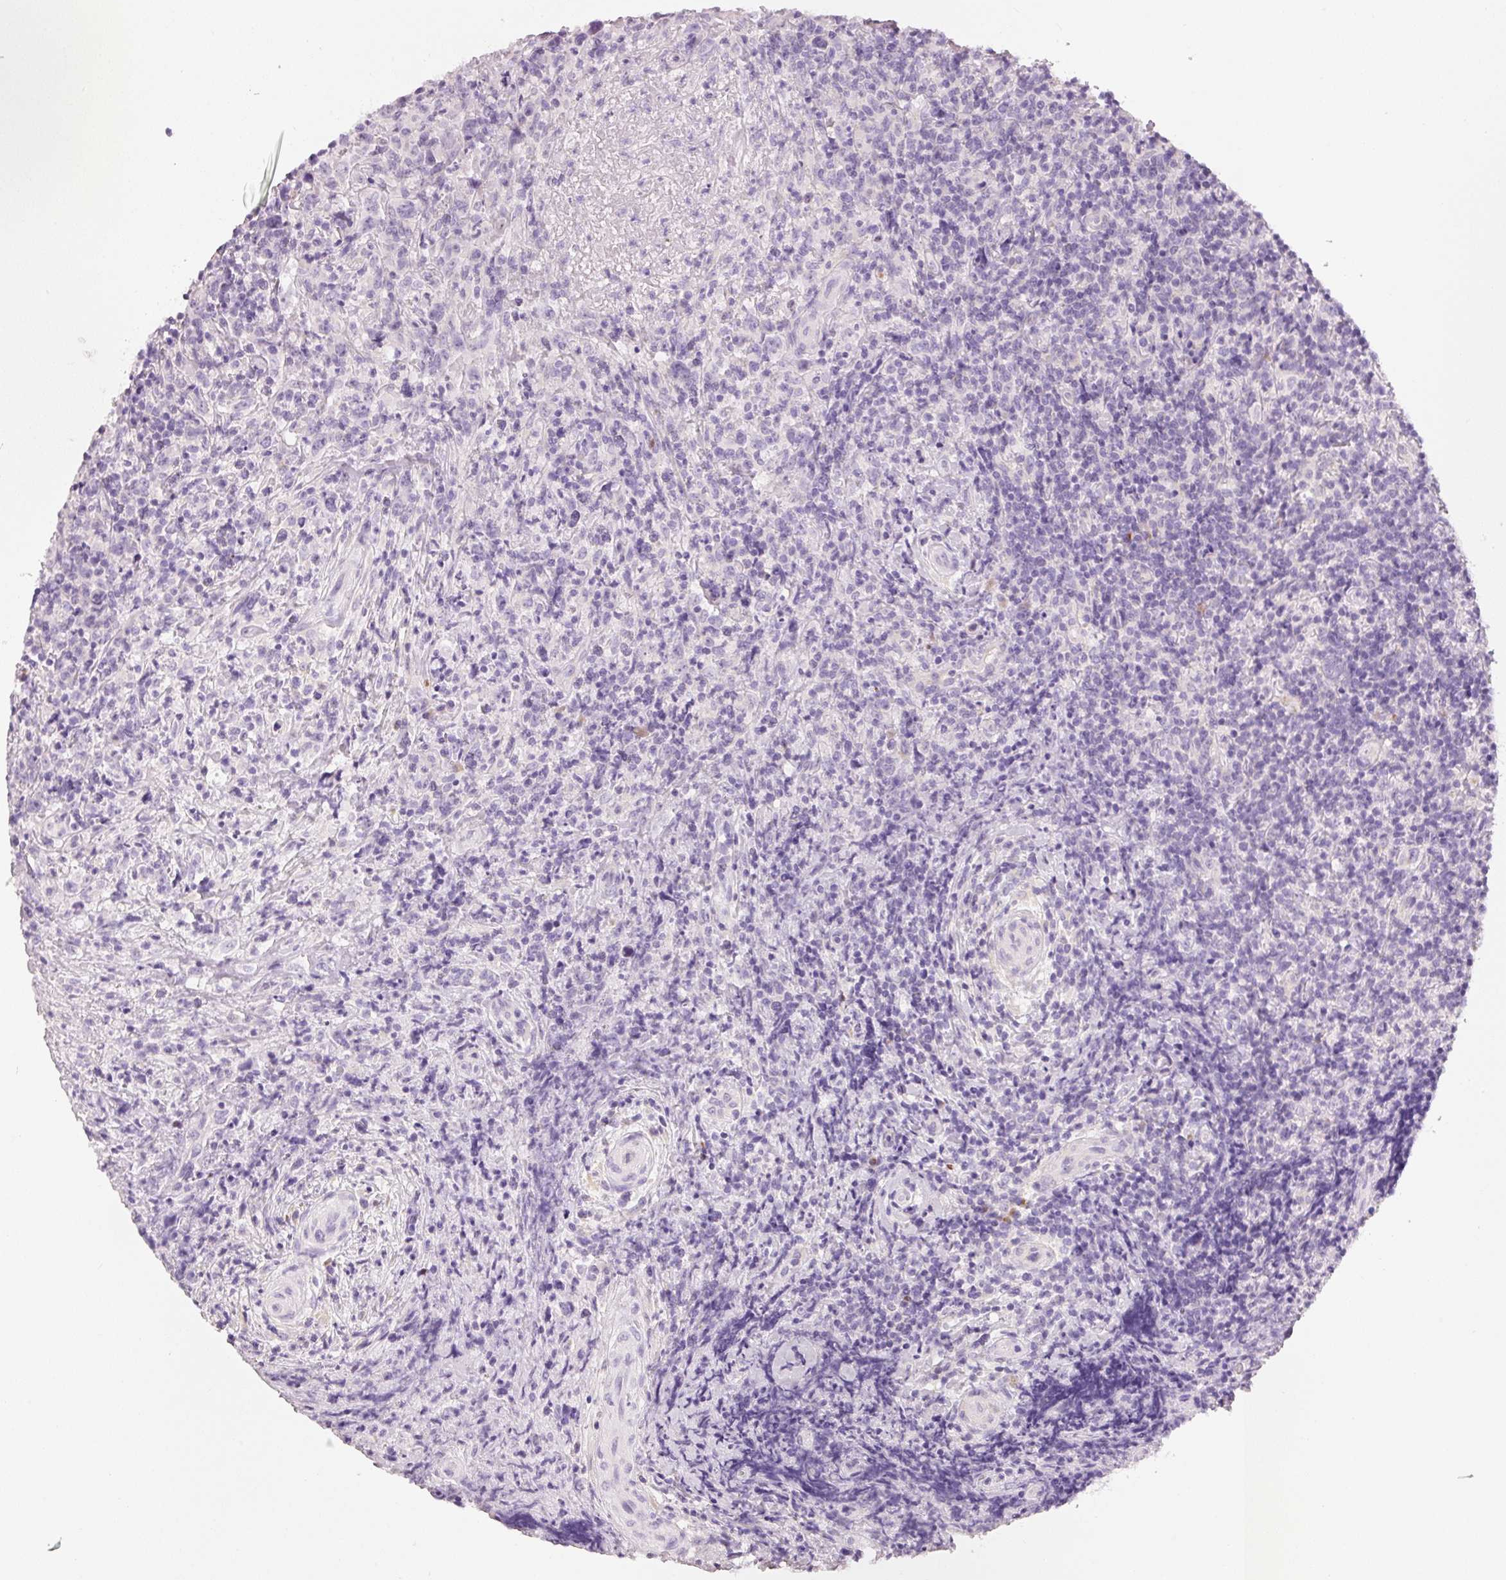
{"staining": {"intensity": "negative", "quantity": "none", "location": "none"}, "tissue": "lymphoma", "cell_type": "Tumor cells", "image_type": "cancer", "snomed": [{"axis": "morphology", "description": "Hodgkin's disease, NOS"}, {"axis": "topography", "description": "Lymph node"}], "caption": "Human lymphoma stained for a protein using immunohistochemistry shows no expression in tumor cells.", "gene": "PDXDC1", "patient": {"sex": "female", "age": 18}}